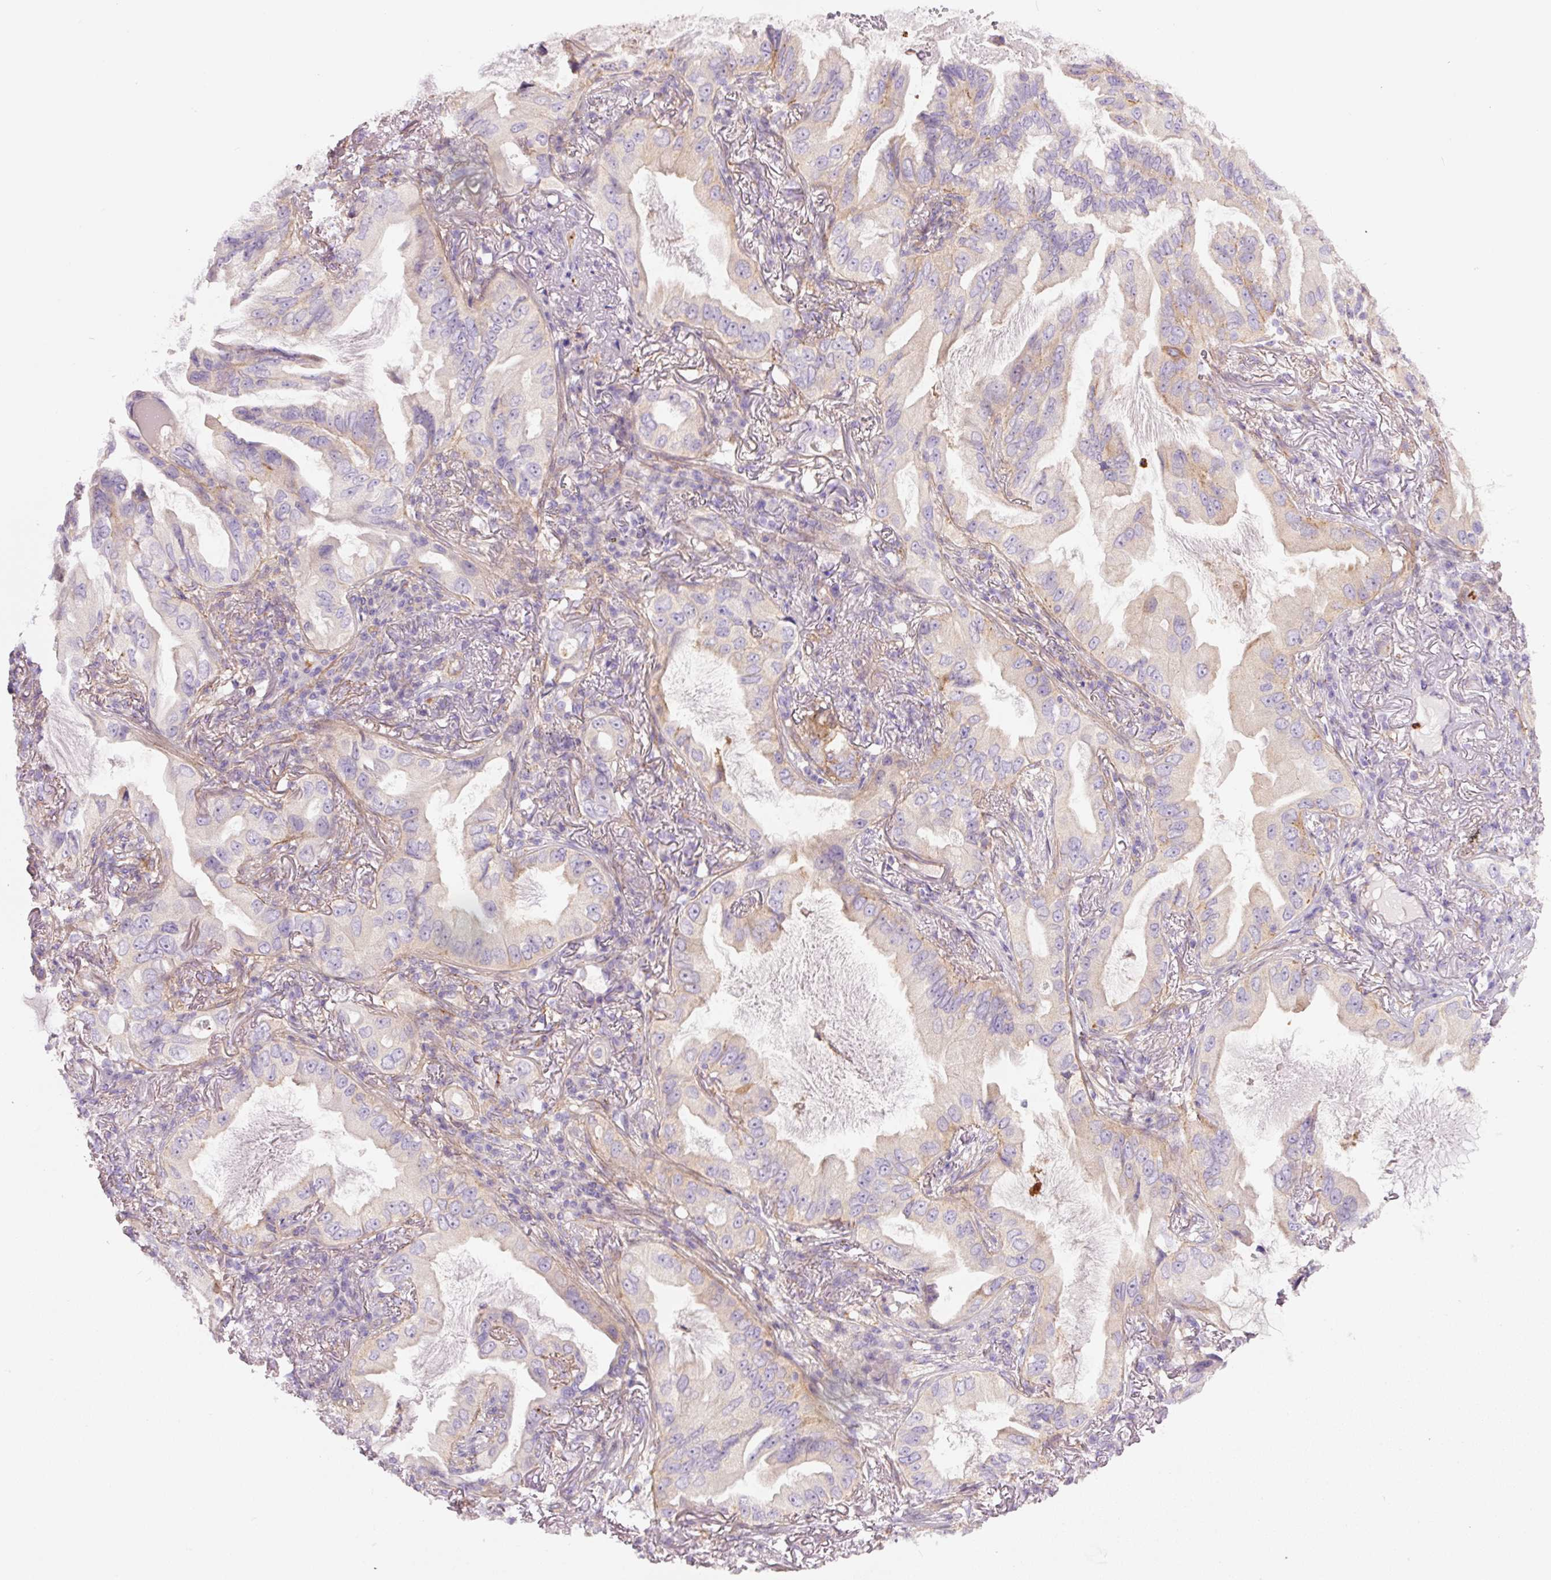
{"staining": {"intensity": "negative", "quantity": "none", "location": "none"}, "tissue": "lung cancer", "cell_type": "Tumor cells", "image_type": "cancer", "snomed": [{"axis": "morphology", "description": "Adenocarcinoma, NOS"}, {"axis": "topography", "description": "Lung"}], "caption": "There is no significant expression in tumor cells of lung cancer (adenocarcinoma).", "gene": "SH2D6", "patient": {"sex": "female", "age": 69}}